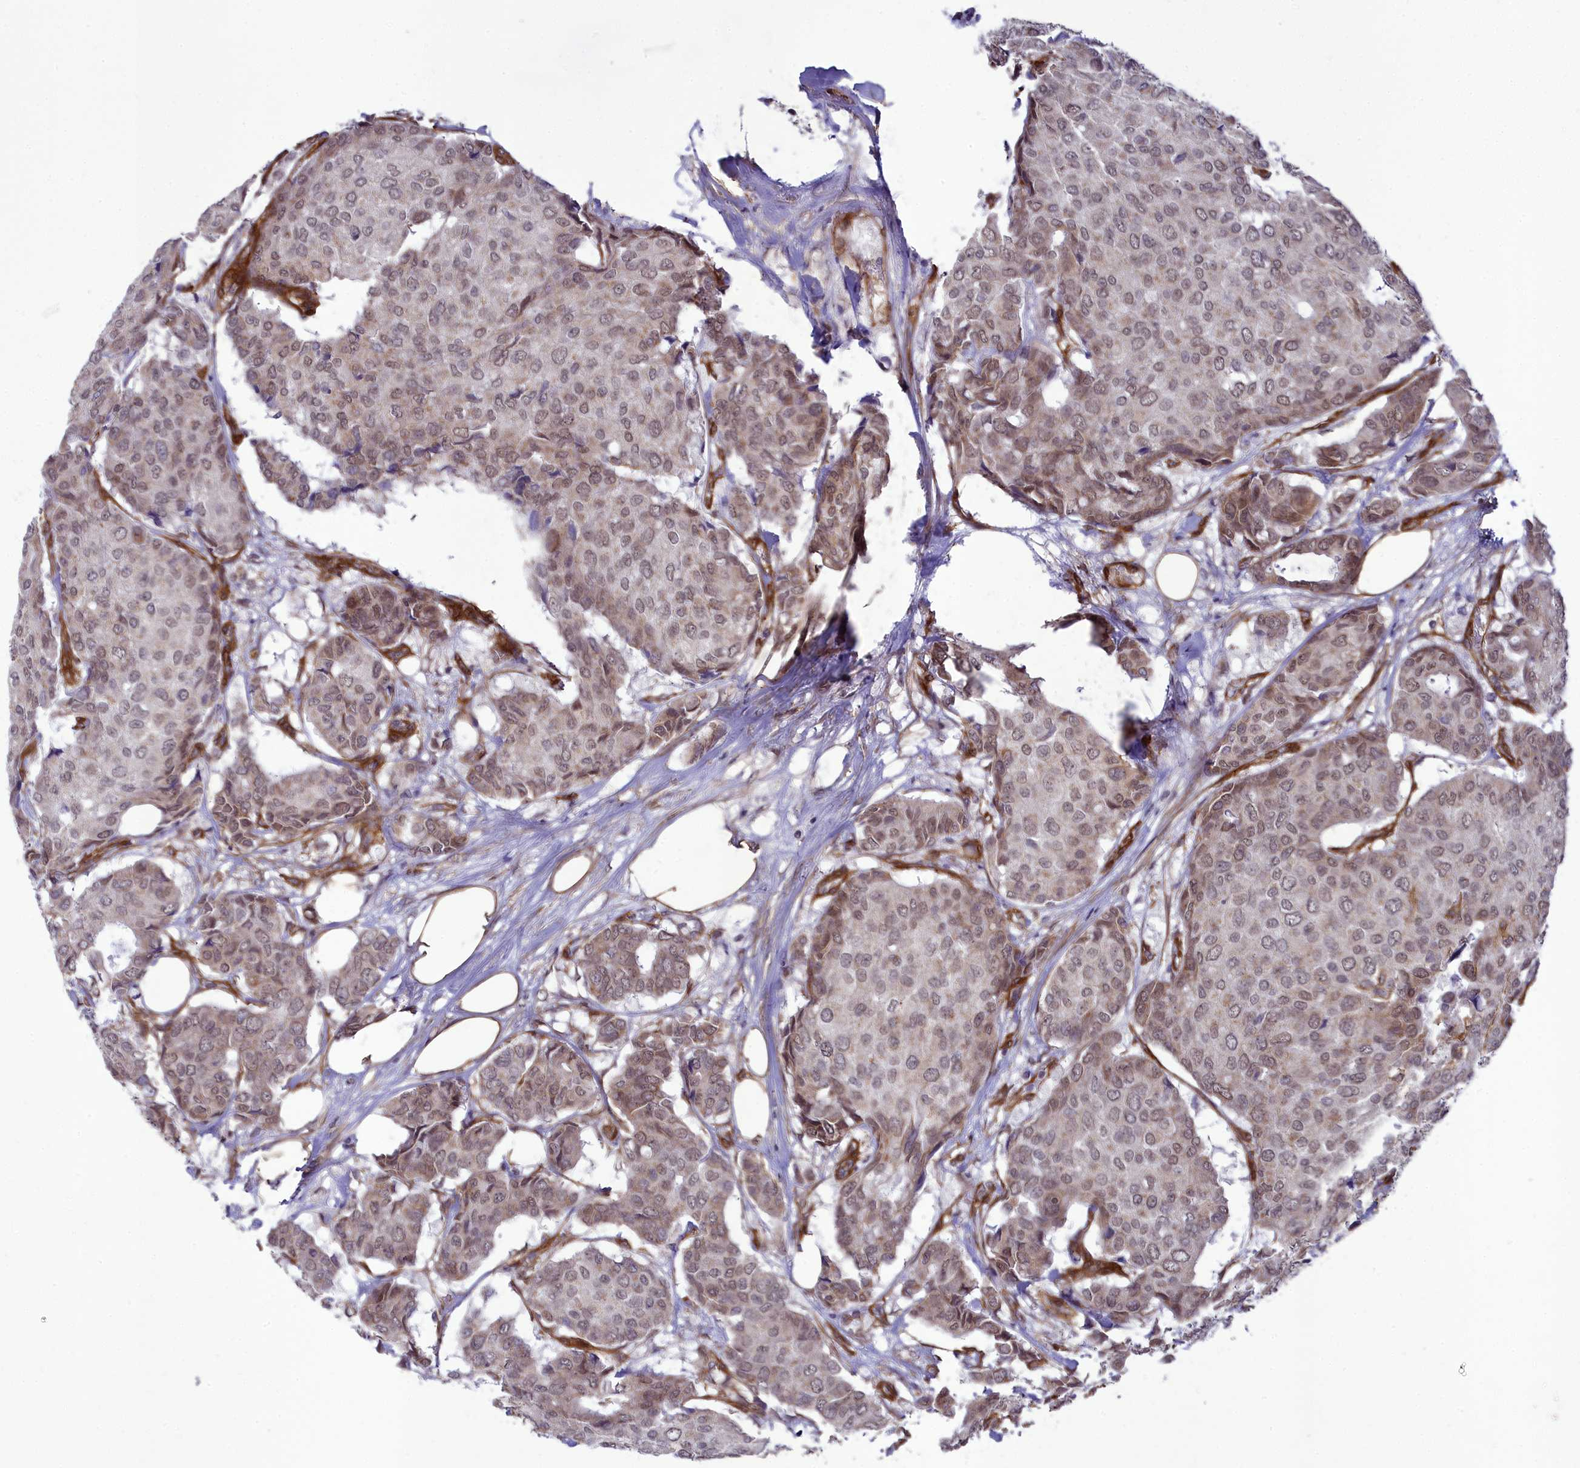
{"staining": {"intensity": "weak", "quantity": "25%-75%", "location": "cytoplasmic/membranous,nuclear"}, "tissue": "breast cancer", "cell_type": "Tumor cells", "image_type": "cancer", "snomed": [{"axis": "morphology", "description": "Duct carcinoma"}, {"axis": "topography", "description": "Breast"}], "caption": "A low amount of weak cytoplasmic/membranous and nuclear staining is present in about 25%-75% of tumor cells in breast cancer tissue.", "gene": "TNS1", "patient": {"sex": "female", "age": 75}}